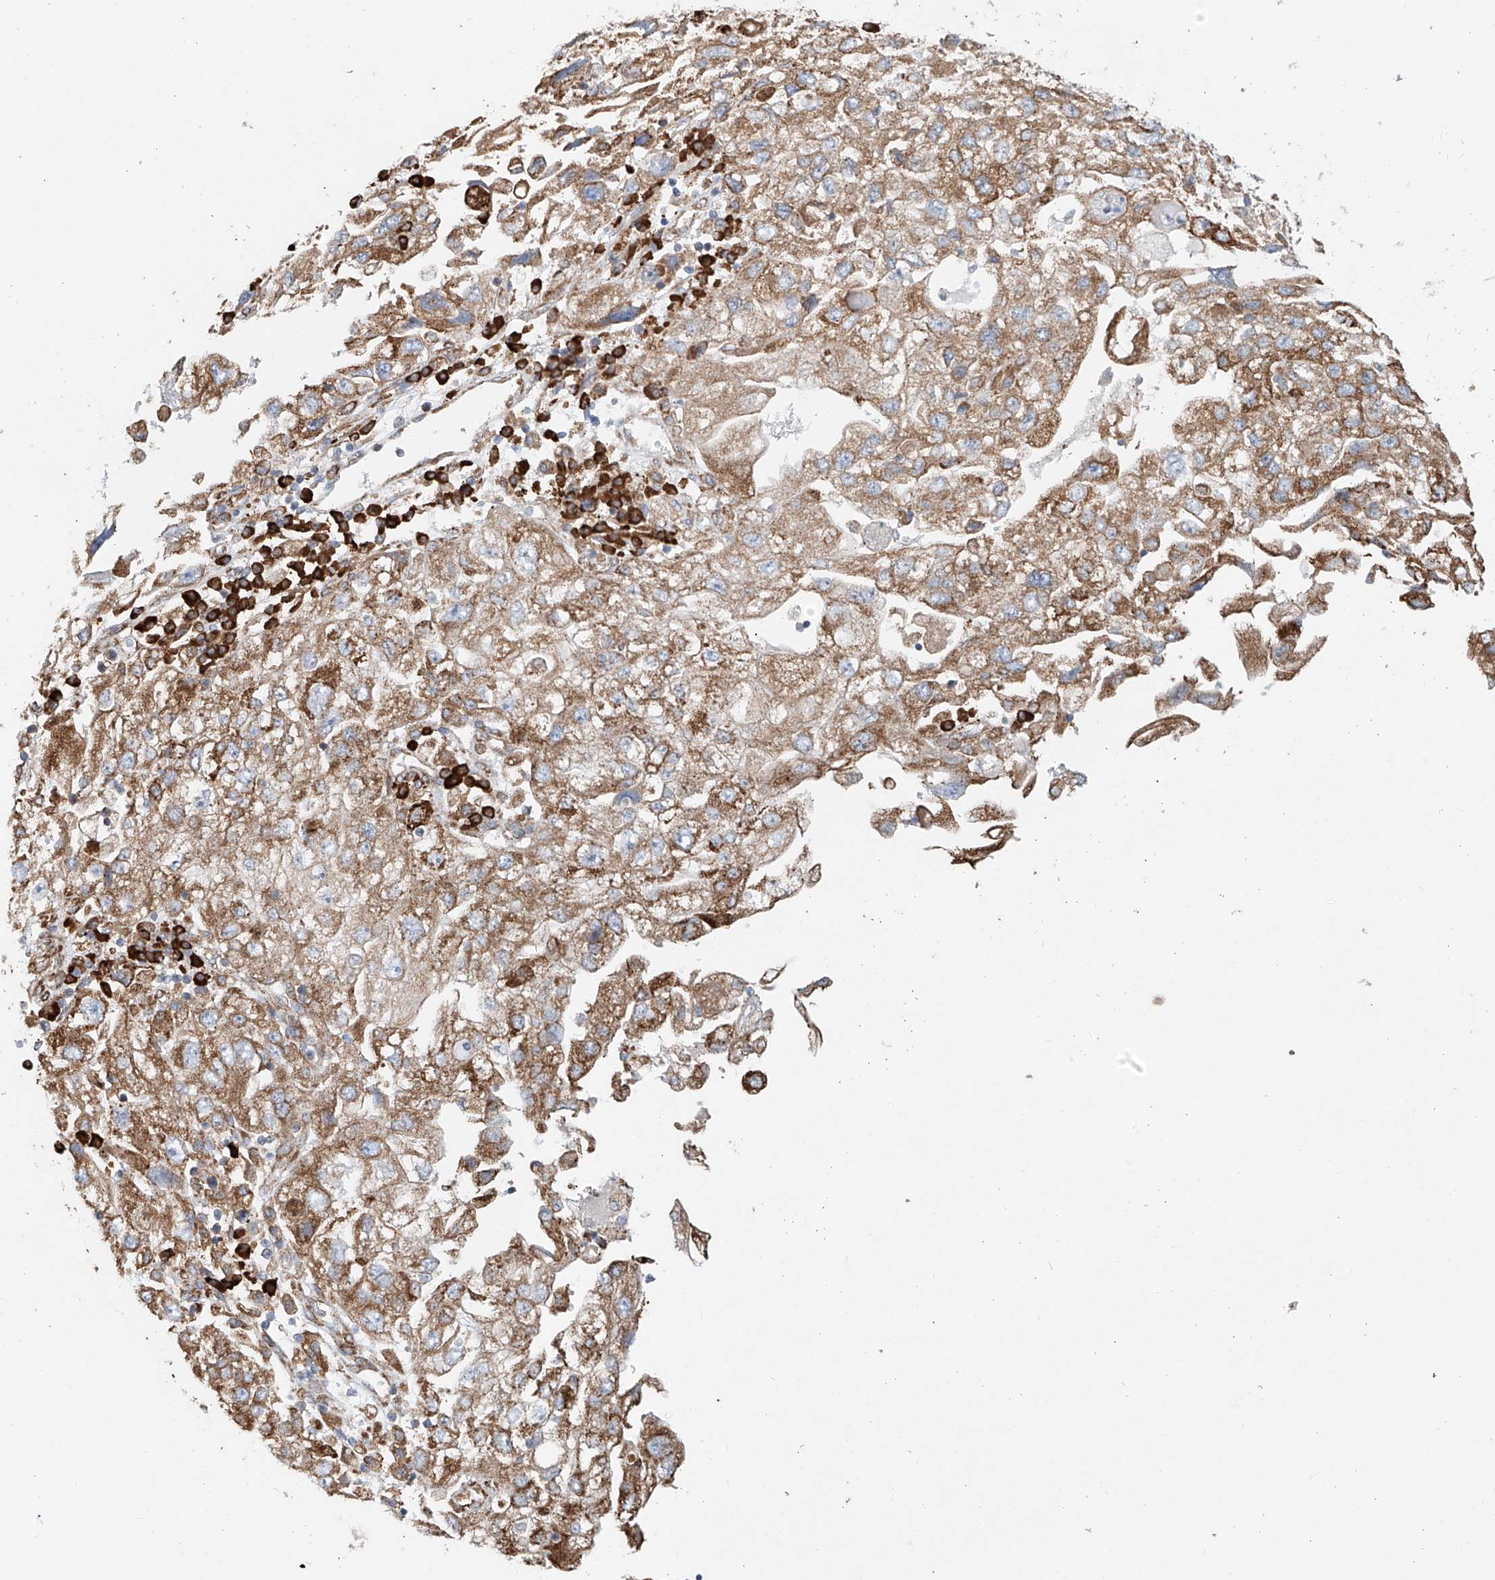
{"staining": {"intensity": "moderate", "quantity": ">75%", "location": "cytoplasmic/membranous"}, "tissue": "endometrial cancer", "cell_type": "Tumor cells", "image_type": "cancer", "snomed": [{"axis": "morphology", "description": "Adenocarcinoma, NOS"}, {"axis": "topography", "description": "Endometrium"}], "caption": "This is an image of immunohistochemistry (IHC) staining of adenocarcinoma (endometrial), which shows moderate positivity in the cytoplasmic/membranous of tumor cells.", "gene": "EIPR1", "patient": {"sex": "female", "age": 49}}